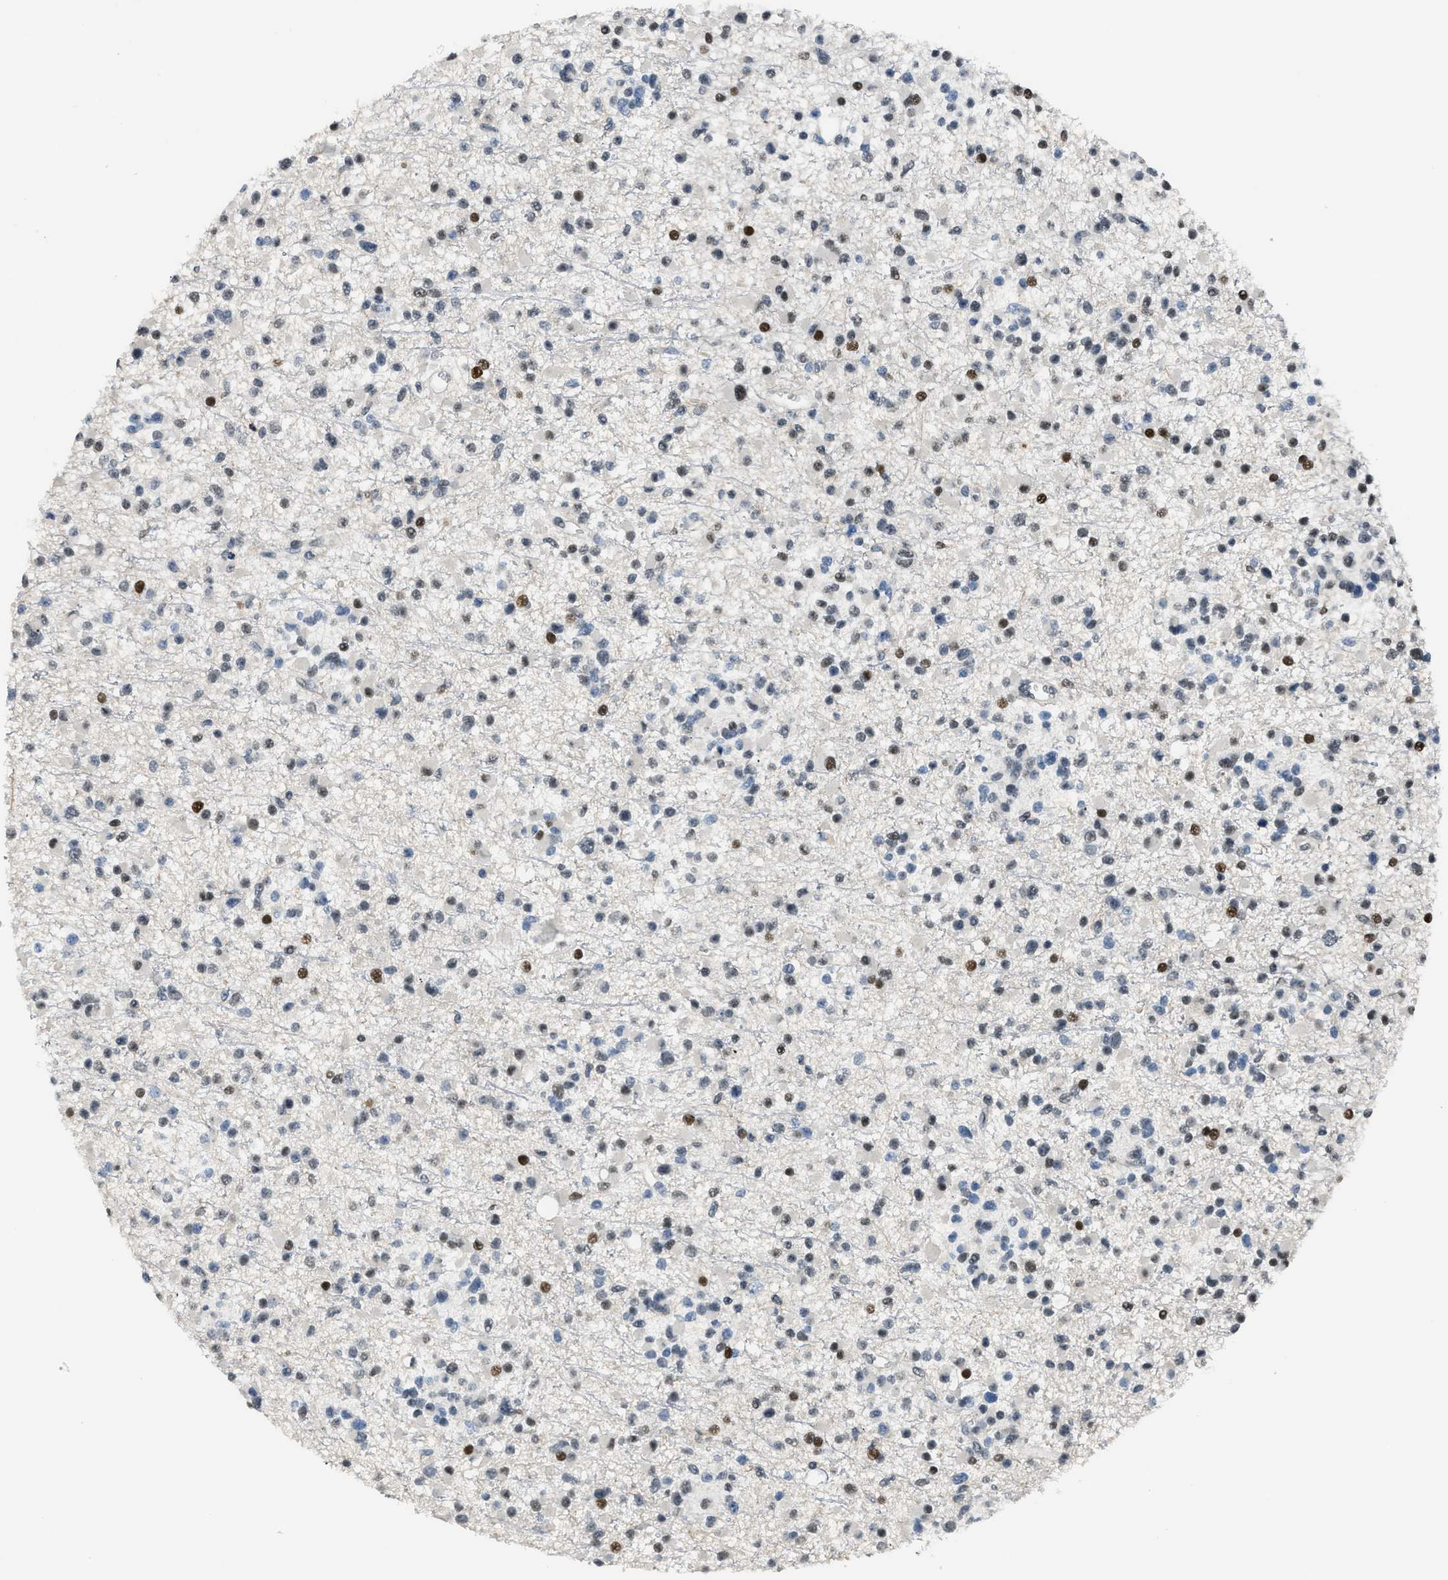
{"staining": {"intensity": "moderate", "quantity": "<25%", "location": "nuclear"}, "tissue": "glioma", "cell_type": "Tumor cells", "image_type": "cancer", "snomed": [{"axis": "morphology", "description": "Glioma, malignant, Low grade"}, {"axis": "topography", "description": "Brain"}], "caption": "Immunohistochemical staining of human malignant glioma (low-grade) reveals moderate nuclear protein staining in approximately <25% of tumor cells.", "gene": "ALX1", "patient": {"sex": "female", "age": 22}}